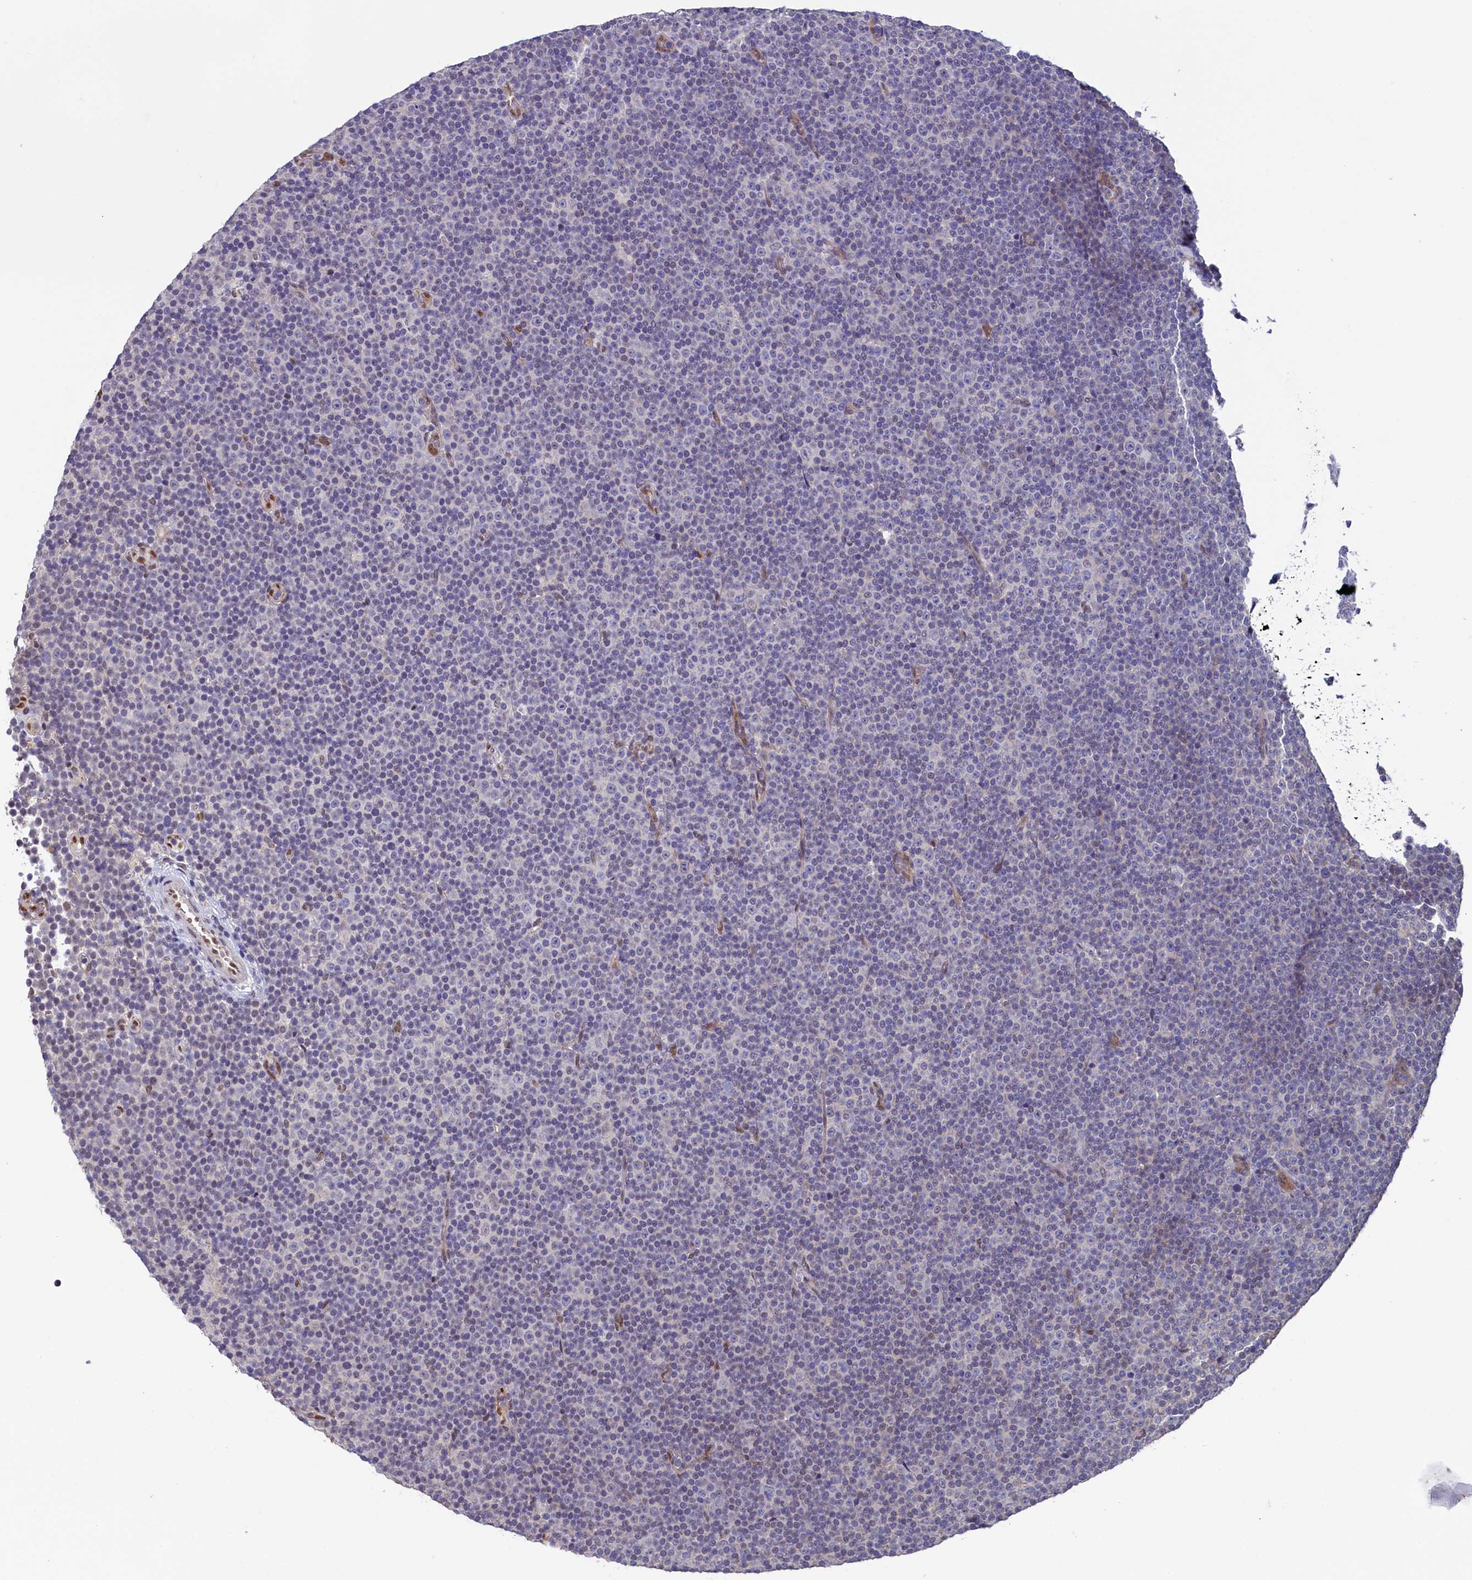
{"staining": {"intensity": "negative", "quantity": "none", "location": "none"}, "tissue": "lymphoma", "cell_type": "Tumor cells", "image_type": "cancer", "snomed": [{"axis": "morphology", "description": "Malignant lymphoma, non-Hodgkin's type, Low grade"}, {"axis": "topography", "description": "Lymph node"}], "caption": "Immunohistochemistry of low-grade malignant lymphoma, non-Hodgkin's type displays no positivity in tumor cells.", "gene": "FLYWCH2", "patient": {"sex": "female", "age": 67}}